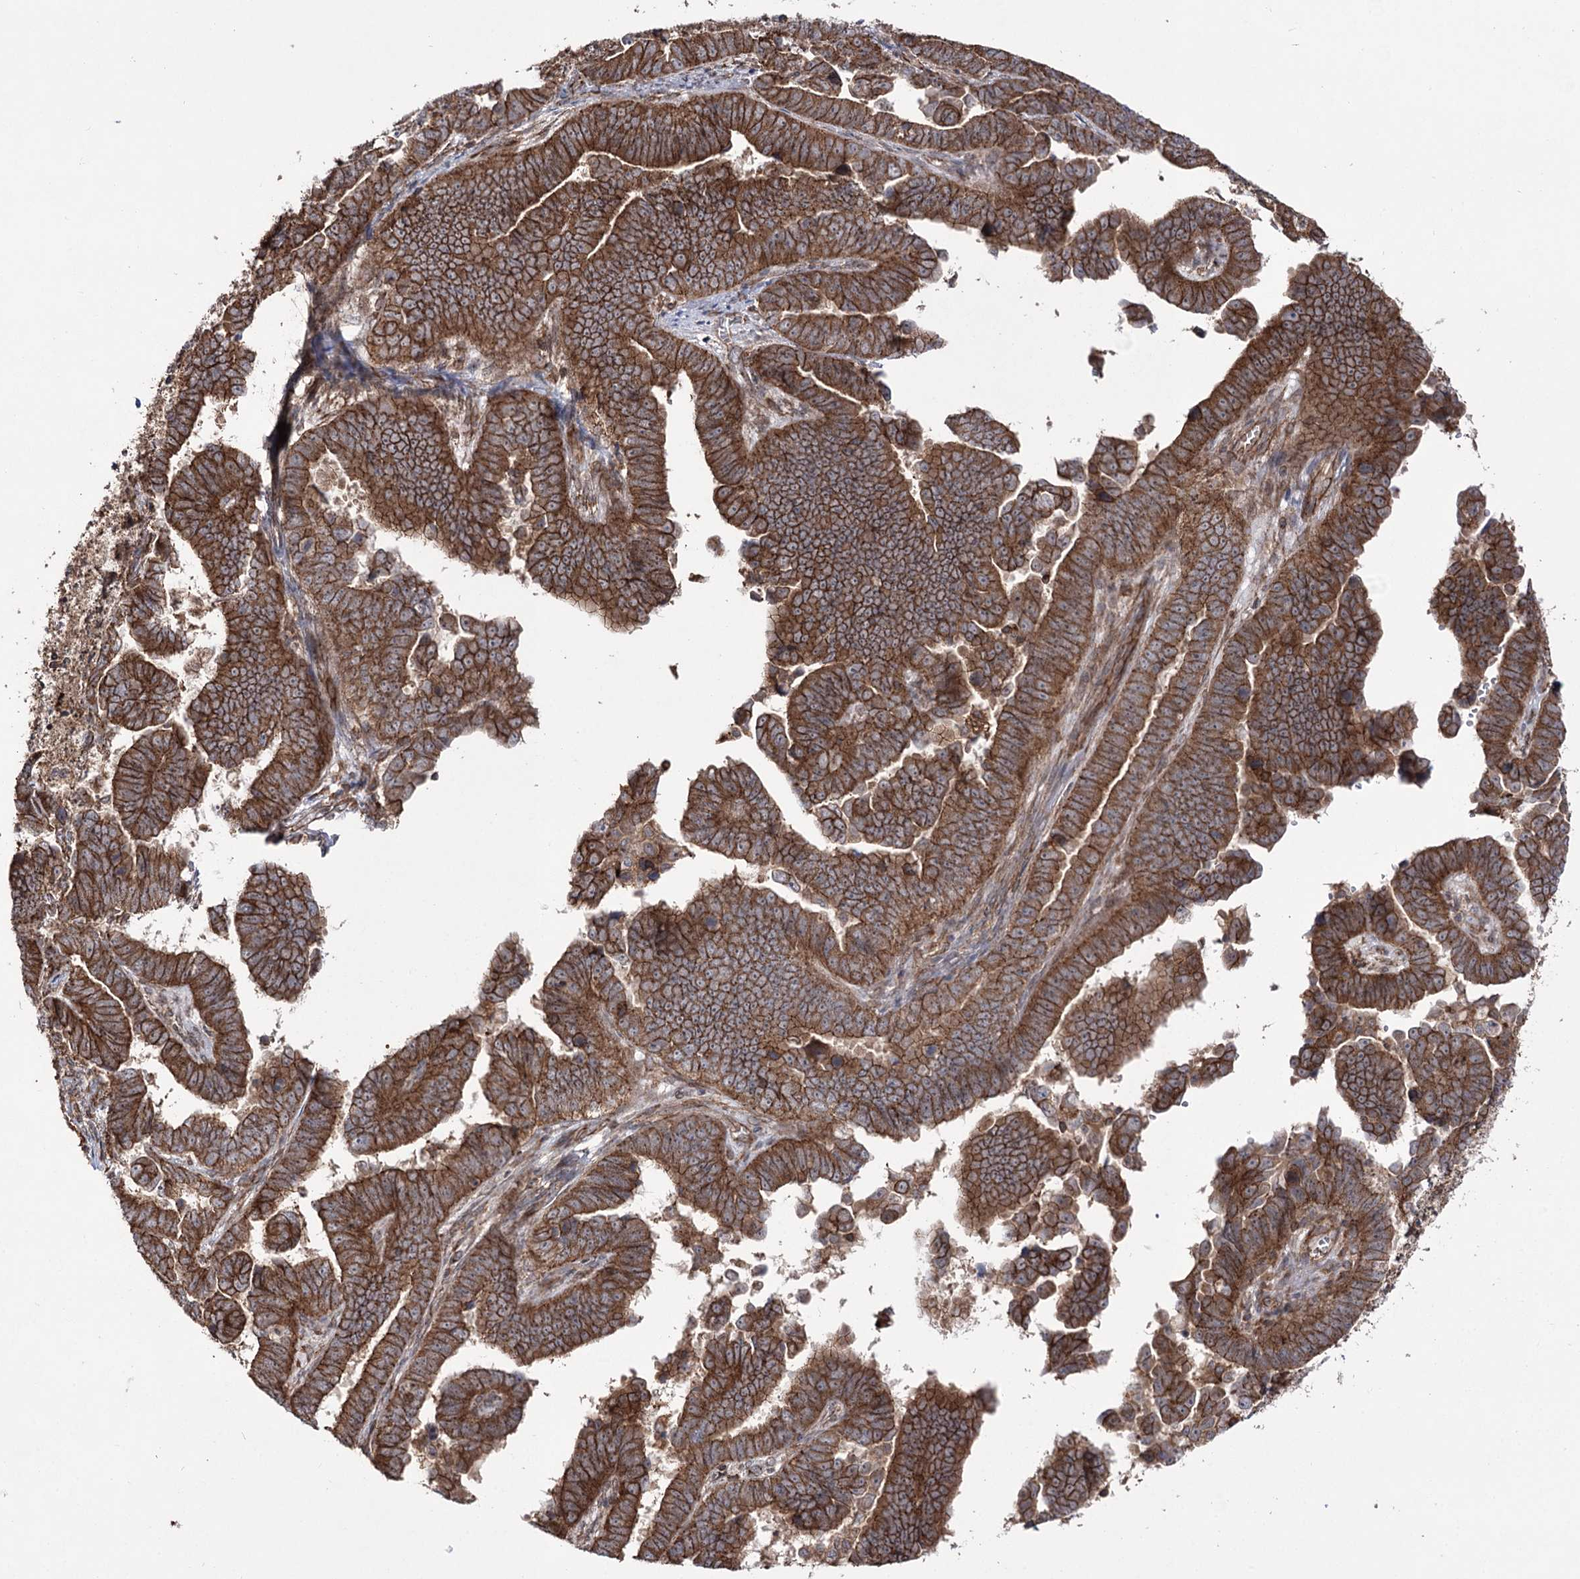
{"staining": {"intensity": "strong", "quantity": ">75%", "location": "cytoplasmic/membranous"}, "tissue": "endometrial cancer", "cell_type": "Tumor cells", "image_type": "cancer", "snomed": [{"axis": "morphology", "description": "Adenocarcinoma, NOS"}, {"axis": "topography", "description": "Endometrium"}], "caption": "A brown stain shows strong cytoplasmic/membranous expression of a protein in human endometrial adenocarcinoma tumor cells.", "gene": "DHX29", "patient": {"sex": "female", "age": 75}}